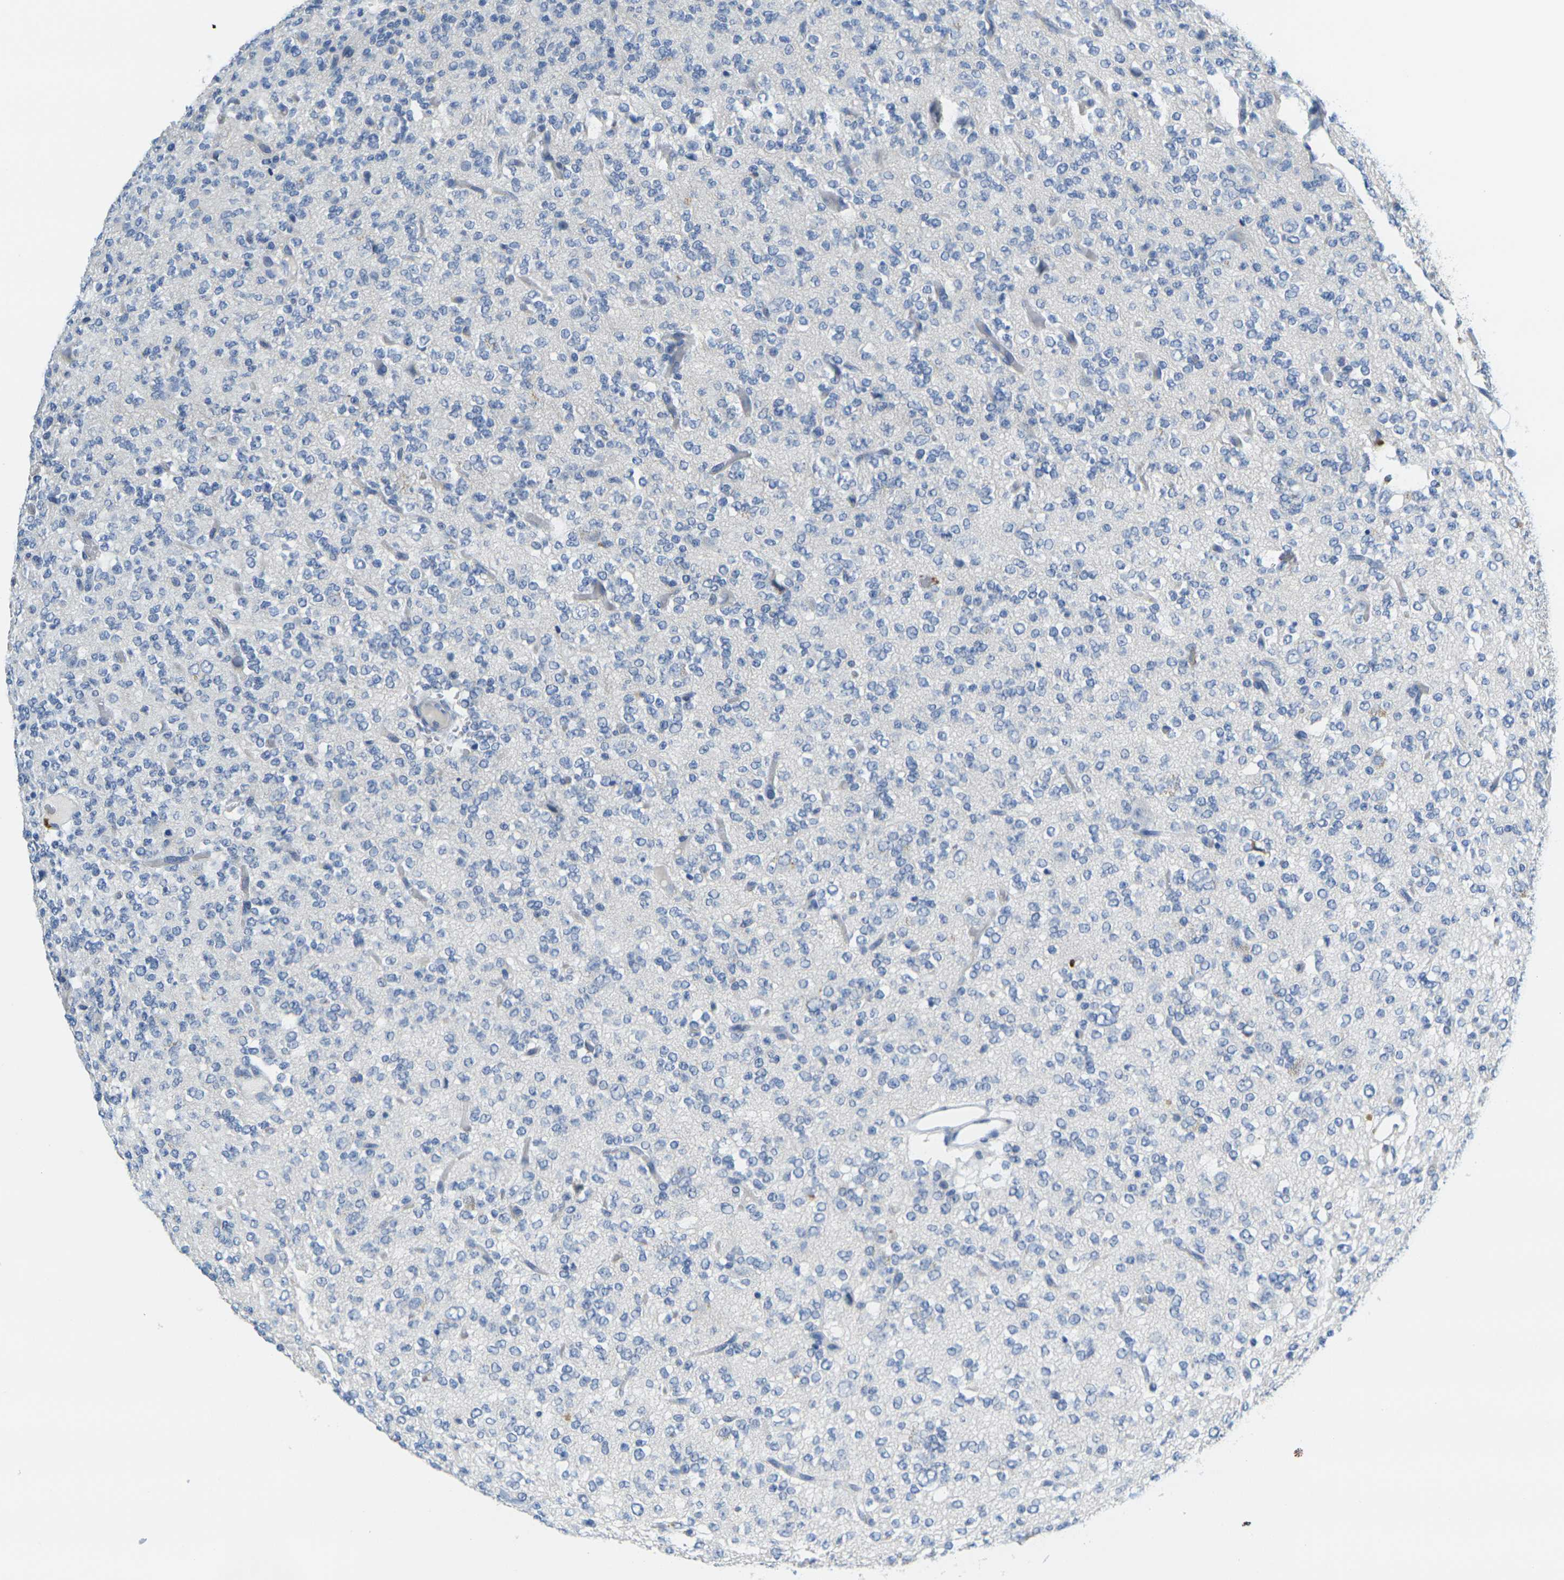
{"staining": {"intensity": "negative", "quantity": "none", "location": "none"}, "tissue": "glioma", "cell_type": "Tumor cells", "image_type": "cancer", "snomed": [{"axis": "morphology", "description": "Glioma, malignant, Low grade"}, {"axis": "topography", "description": "Brain"}], "caption": "This is an immunohistochemistry (IHC) histopathology image of human glioma. There is no staining in tumor cells.", "gene": "GPR15", "patient": {"sex": "male", "age": 38}}